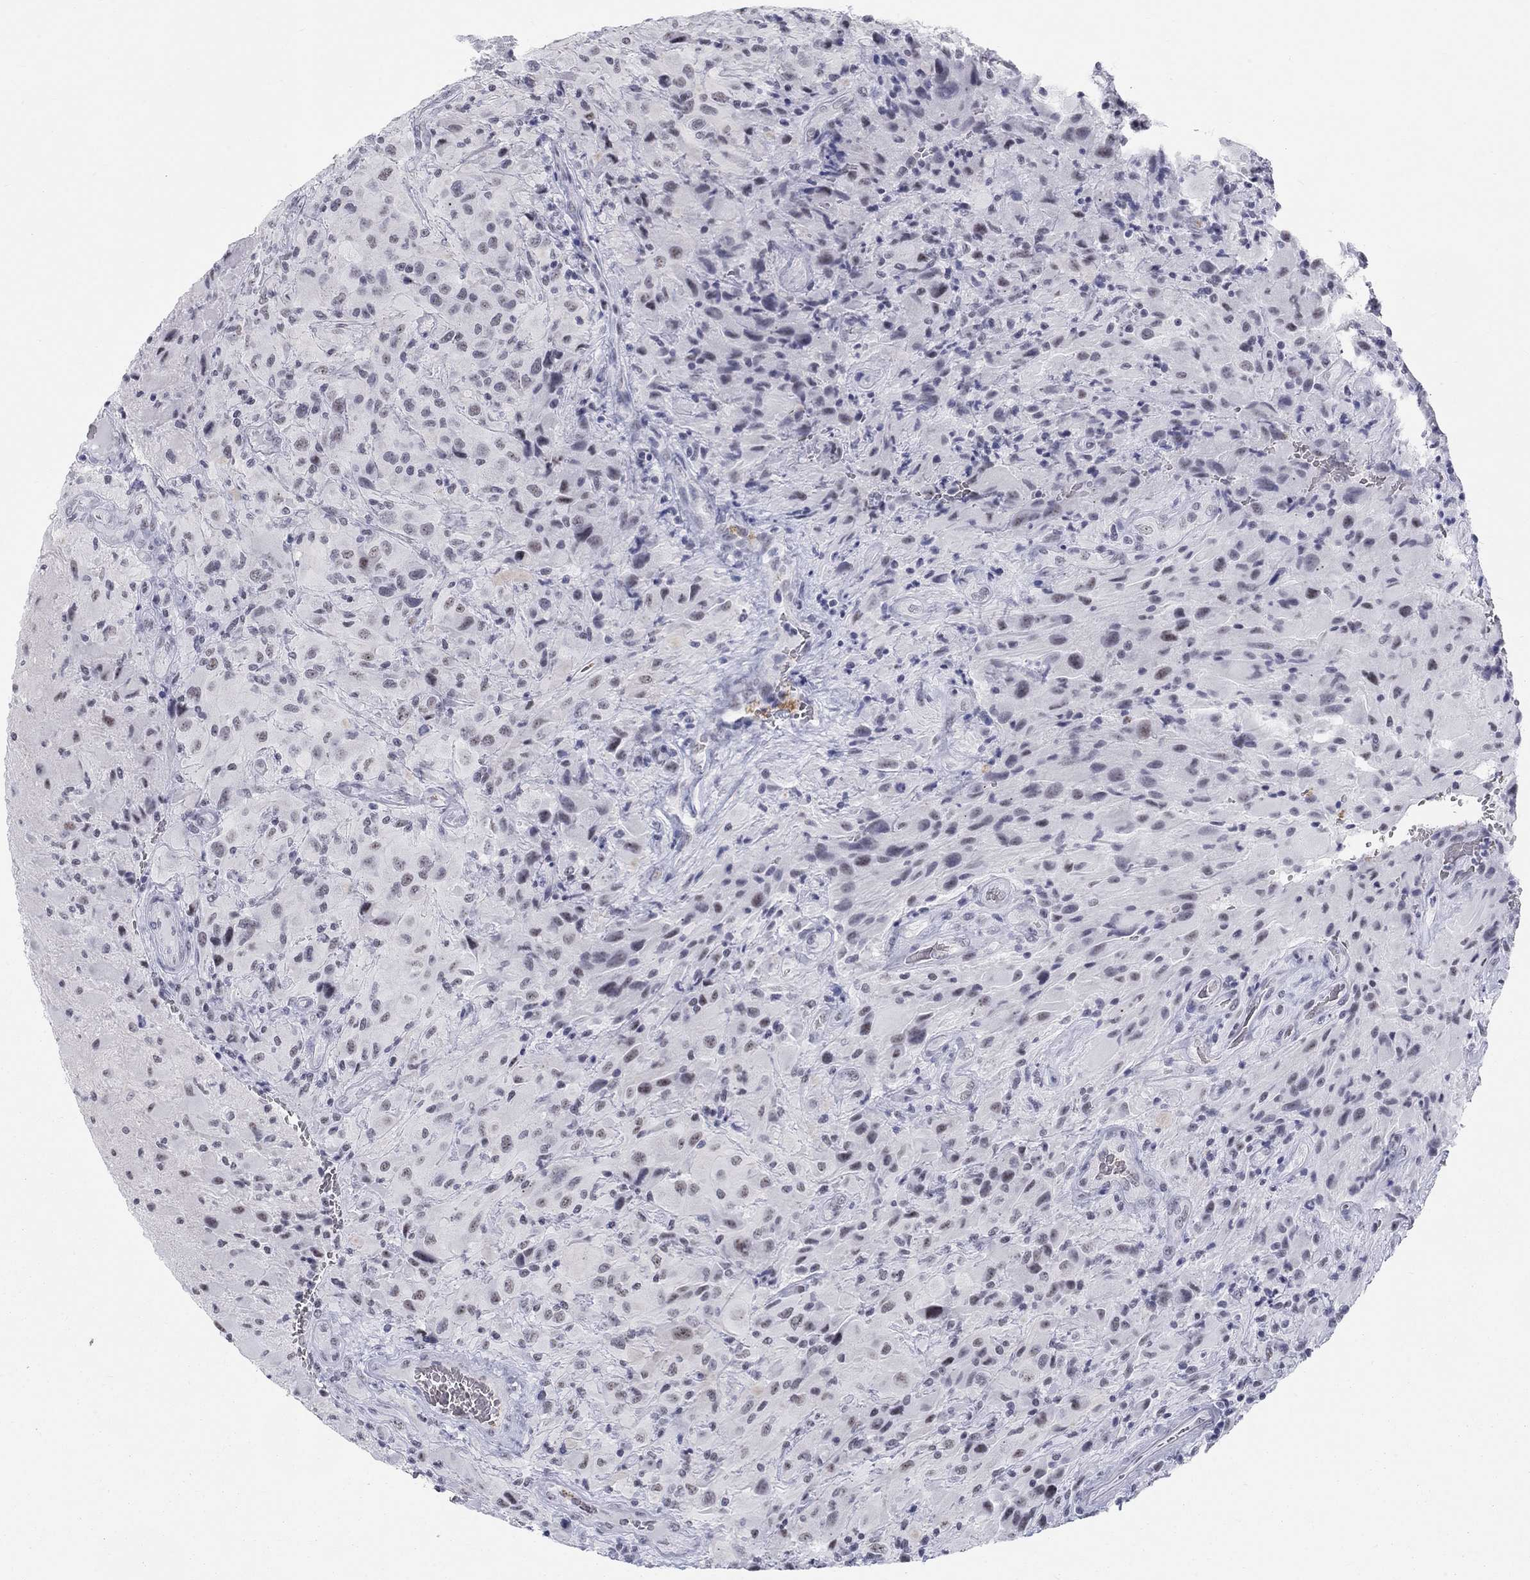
{"staining": {"intensity": "weak", "quantity": "<25%", "location": "nuclear"}, "tissue": "glioma", "cell_type": "Tumor cells", "image_type": "cancer", "snomed": [{"axis": "morphology", "description": "Glioma, malignant, High grade"}, {"axis": "topography", "description": "Cerebral cortex"}], "caption": "An IHC histopathology image of malignant glioma (high-grade) is shown. There is no staining in tumor cells of malignant glioma (high-grade).", "gene": "DMTN", "patient": {"sex": "male", "age": 35}}